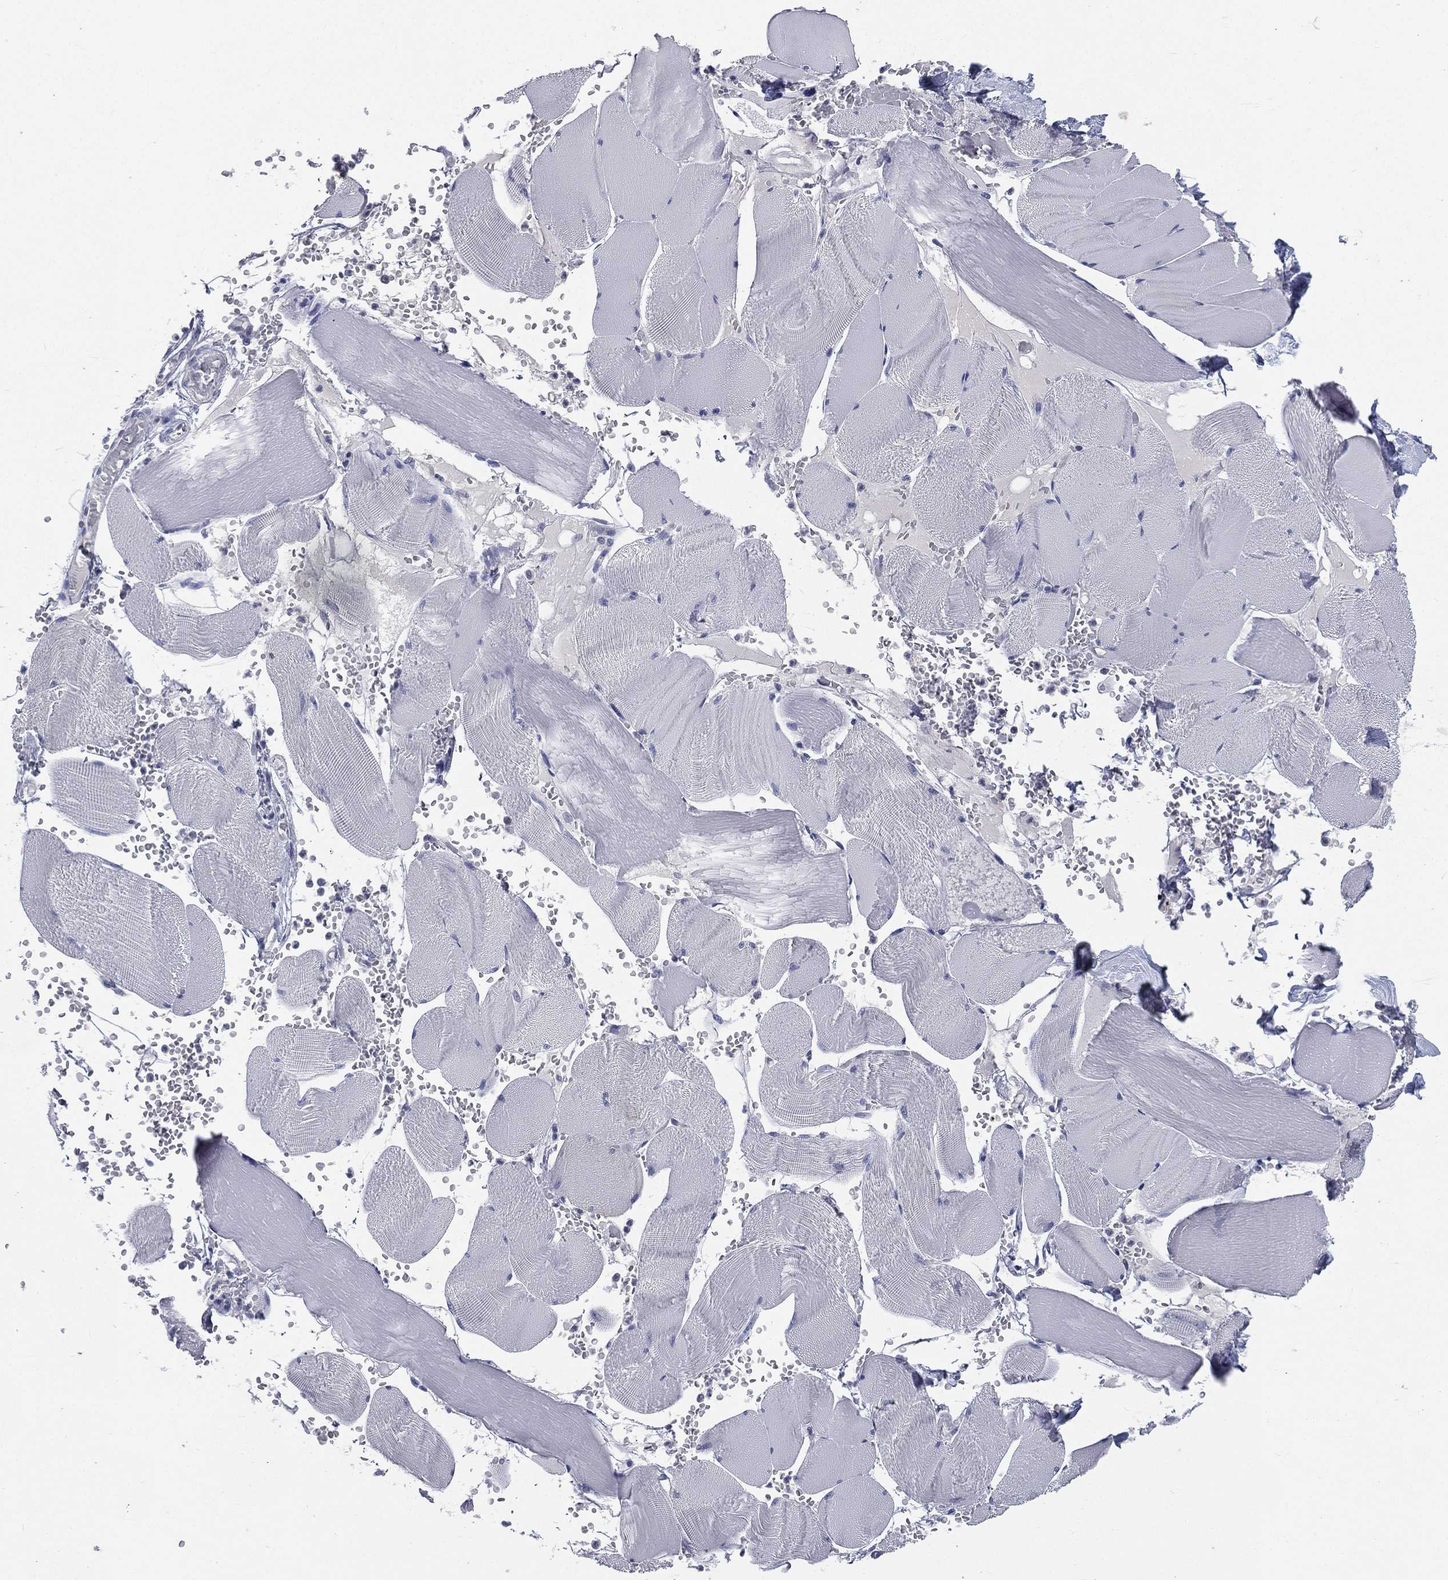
{"staining": {"intensity": "negative", "quantity": "none", "location": "none"}, "tissue": "skeletal muscle", "cell_type": "Myocytes", "image_type": "normal", "snomed": [{"axis": "morphology", "description": "Normal tissue, NOS"}, {"axis": "topography", "description": "Skeletal muscle"}], "caption": "Photomicrograph shows no protein expression in myocytes of normal skeletal muscle.", "gene": "IFT27", "patient": {"sex": "male", "age": 56}}